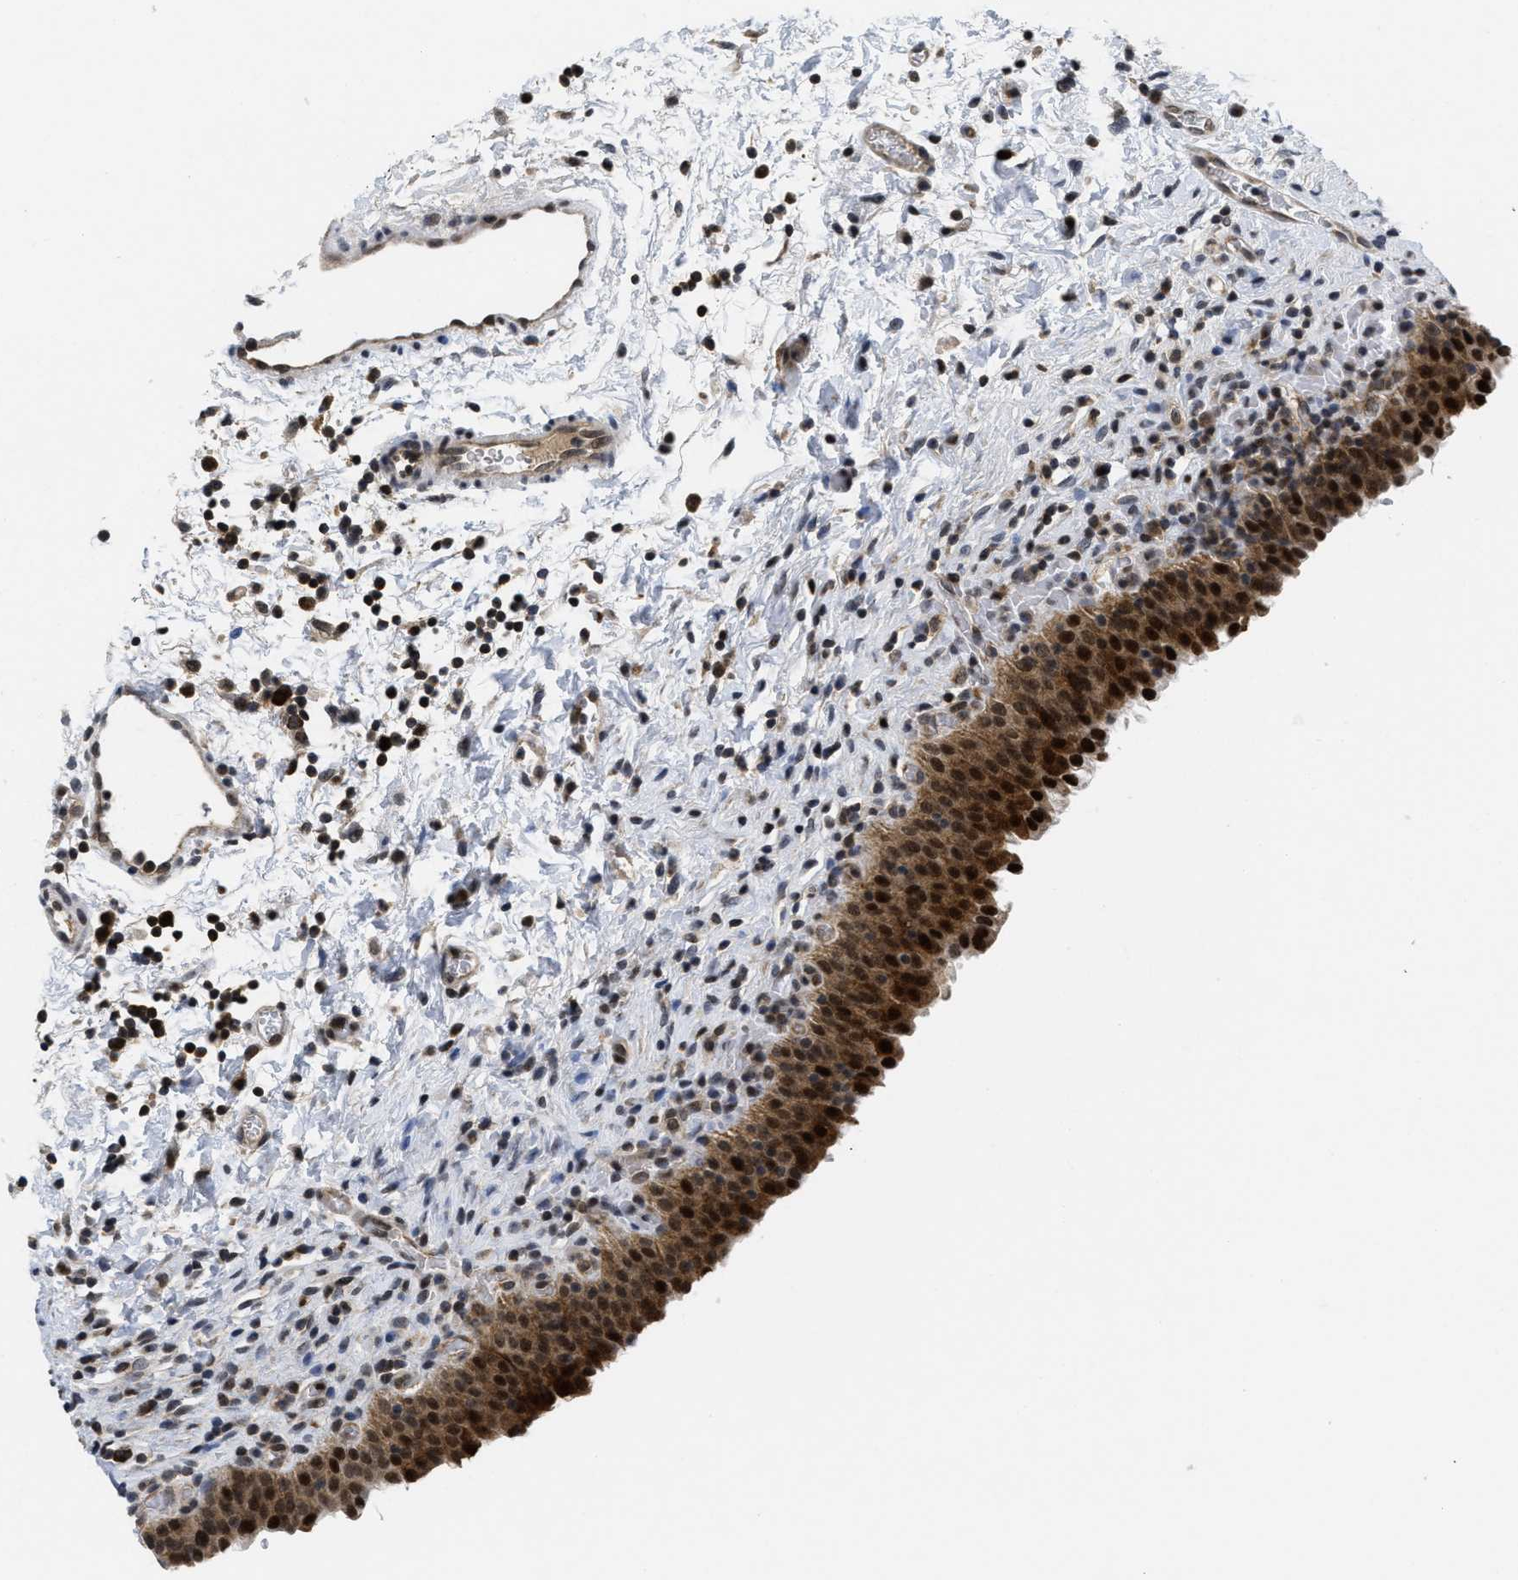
{"staining": {"intensity": "strong", "quantity": ">75%", "location": "cytoplasmic/membranous,nuclear"}, "tissue": "urinary bladder", "cell_type": "Urothelial cells", "image_type": "normal", "snomed": [{"axis": "morphology", "description": "Normal tissue, NOS"}, {"axis": "topography", "description": "Urinary bladder"}], "caption": "Immunohistochemical staining of unremarkable urinary bladder exhibits high levels of strong cytoplasmic/membranous,nuclear expression in about >75% of urothelial cells. (Stains: DAB in brown, nuclei in blue, Microscopy: brightfield microscopy at high magnification).", "gene": "HIF1A", "patient": {"sex": "male", "age": 51}}